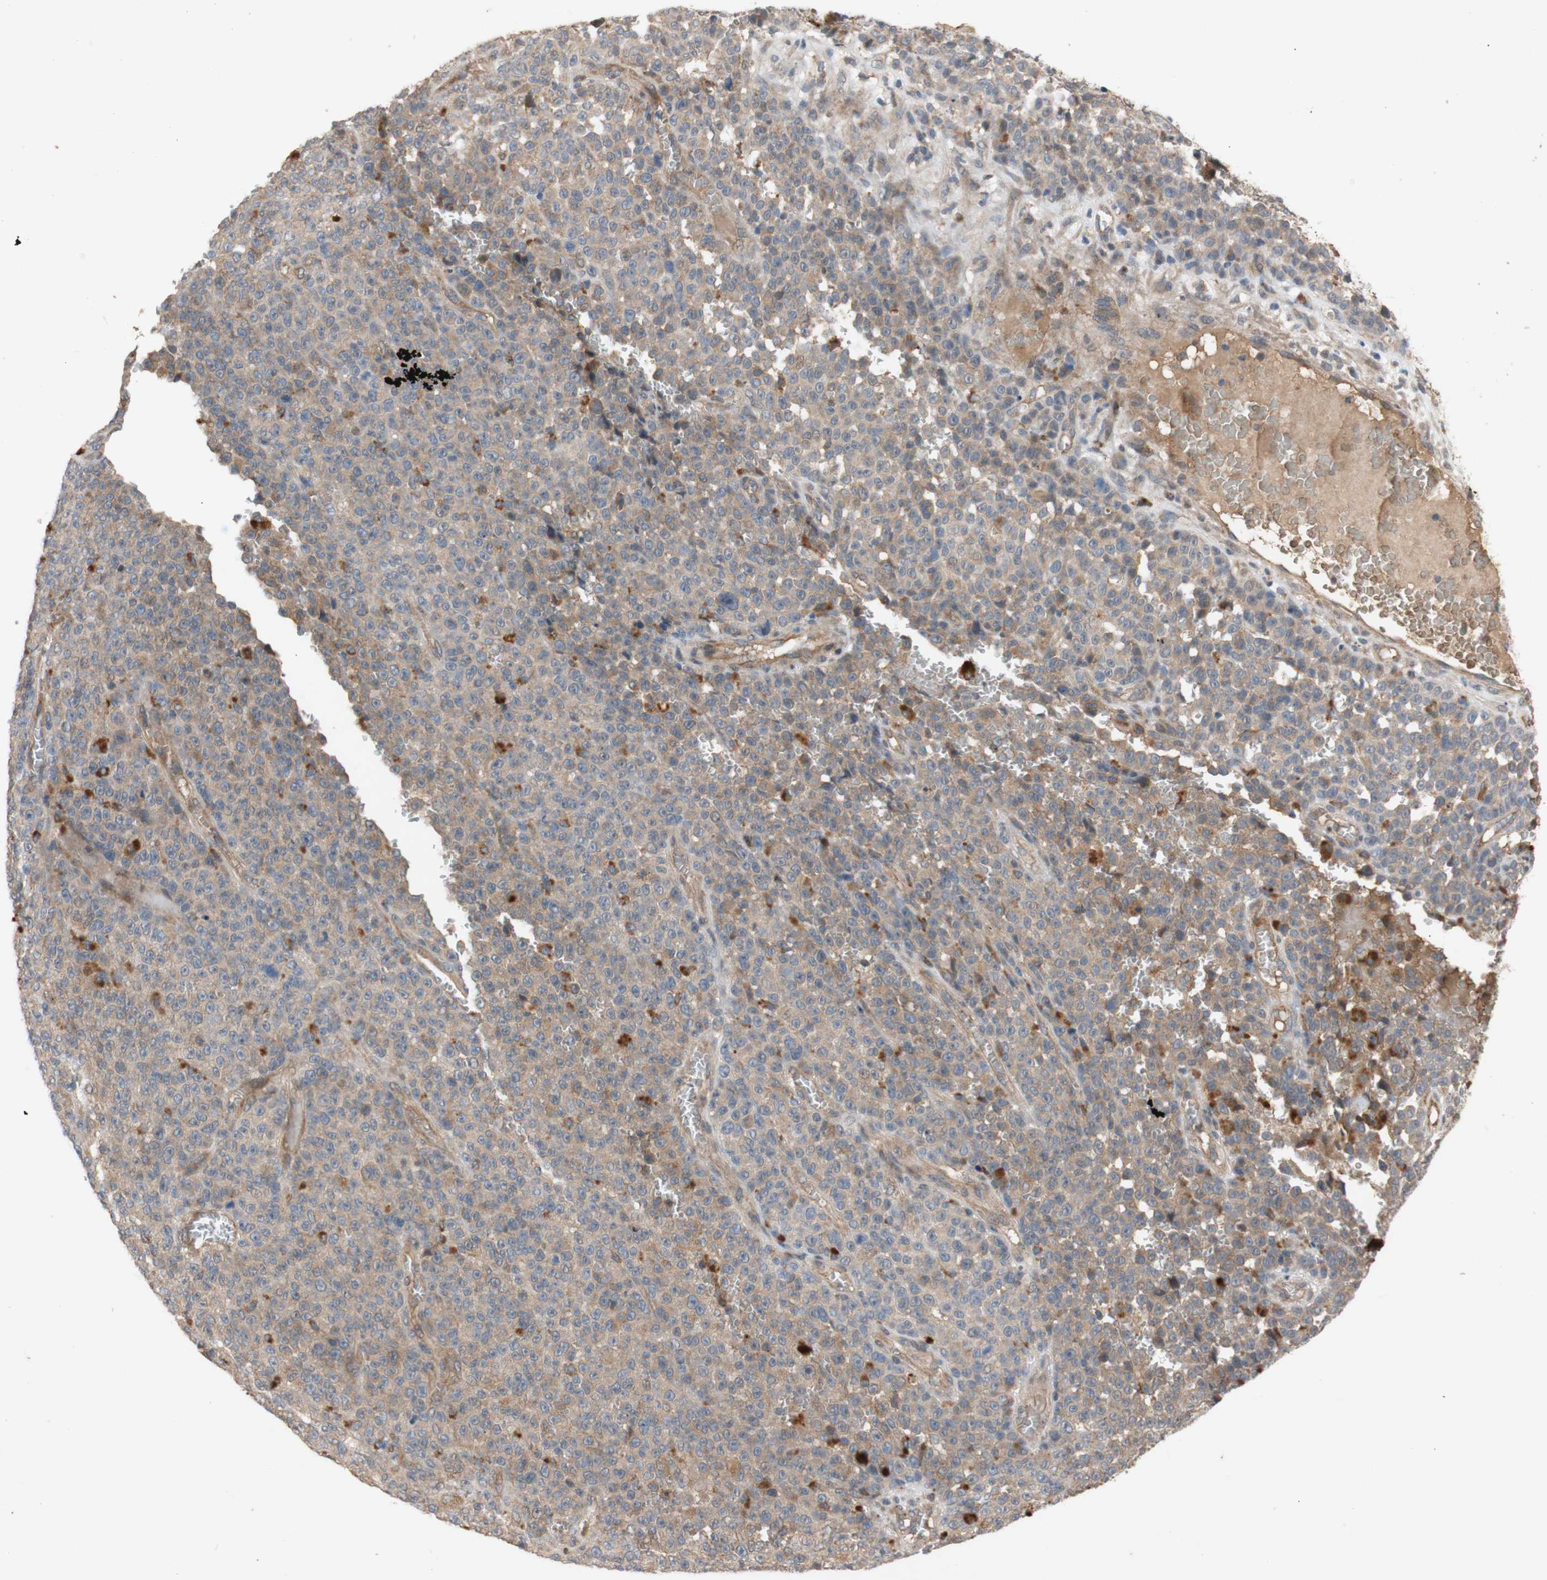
{"staining": {"intensity": "moderate", "quantity": ">75%", "location": "cytoplasmic/membranous"}, "tissue": "melanoma", "cell_type": "Tumor cells", "image_type": "cancer", "snomed": [{"axis": "morphology", "description": "Malignant melanoma, NOS"}, {"axis": "topography", "description": "Skin"}], "caption": "Moderate cytoplasmic/membranous staining is appreciated in approximately >75% of tumor cells in melanoma.", "gene": "PKN1", "patient": {"sex": "female", "age": 82}}